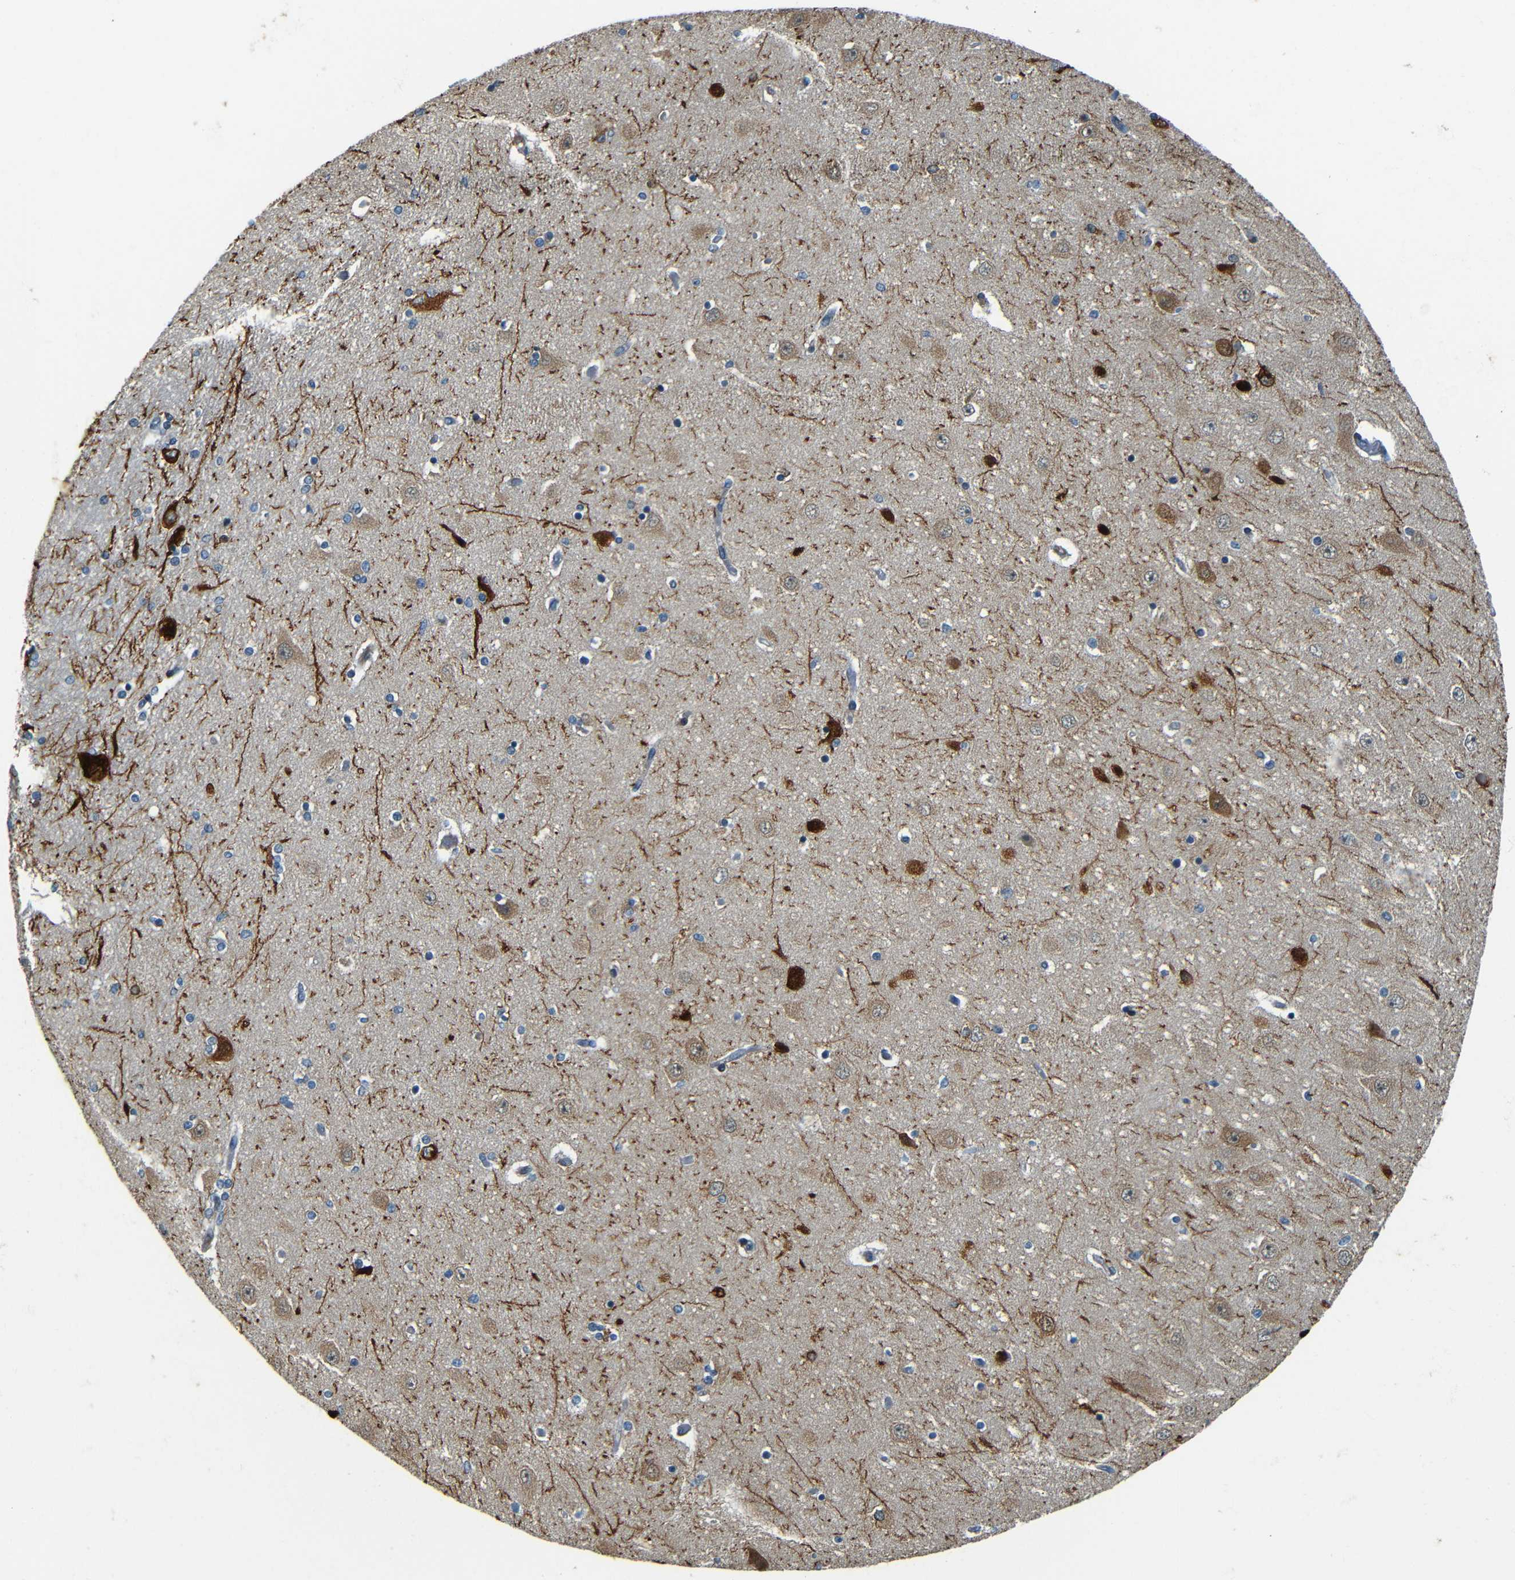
{"staining": {"intensity": "negative", "quantity": "none", "location": "none"}, "tissue": "hippocampus", "cell_type": "Glial cells", "image_type": "normal", "snomed": [{"axis": "morphology", "description": "Normal tissue, NOS"}, {"axis": "topography", "description": "Hippocampus"}], "caption": "The image displays no staining of glial cells in unremarkable hippocampus.", "gene": "MAP2", "patient": {"sex": "female", "age": 54}}